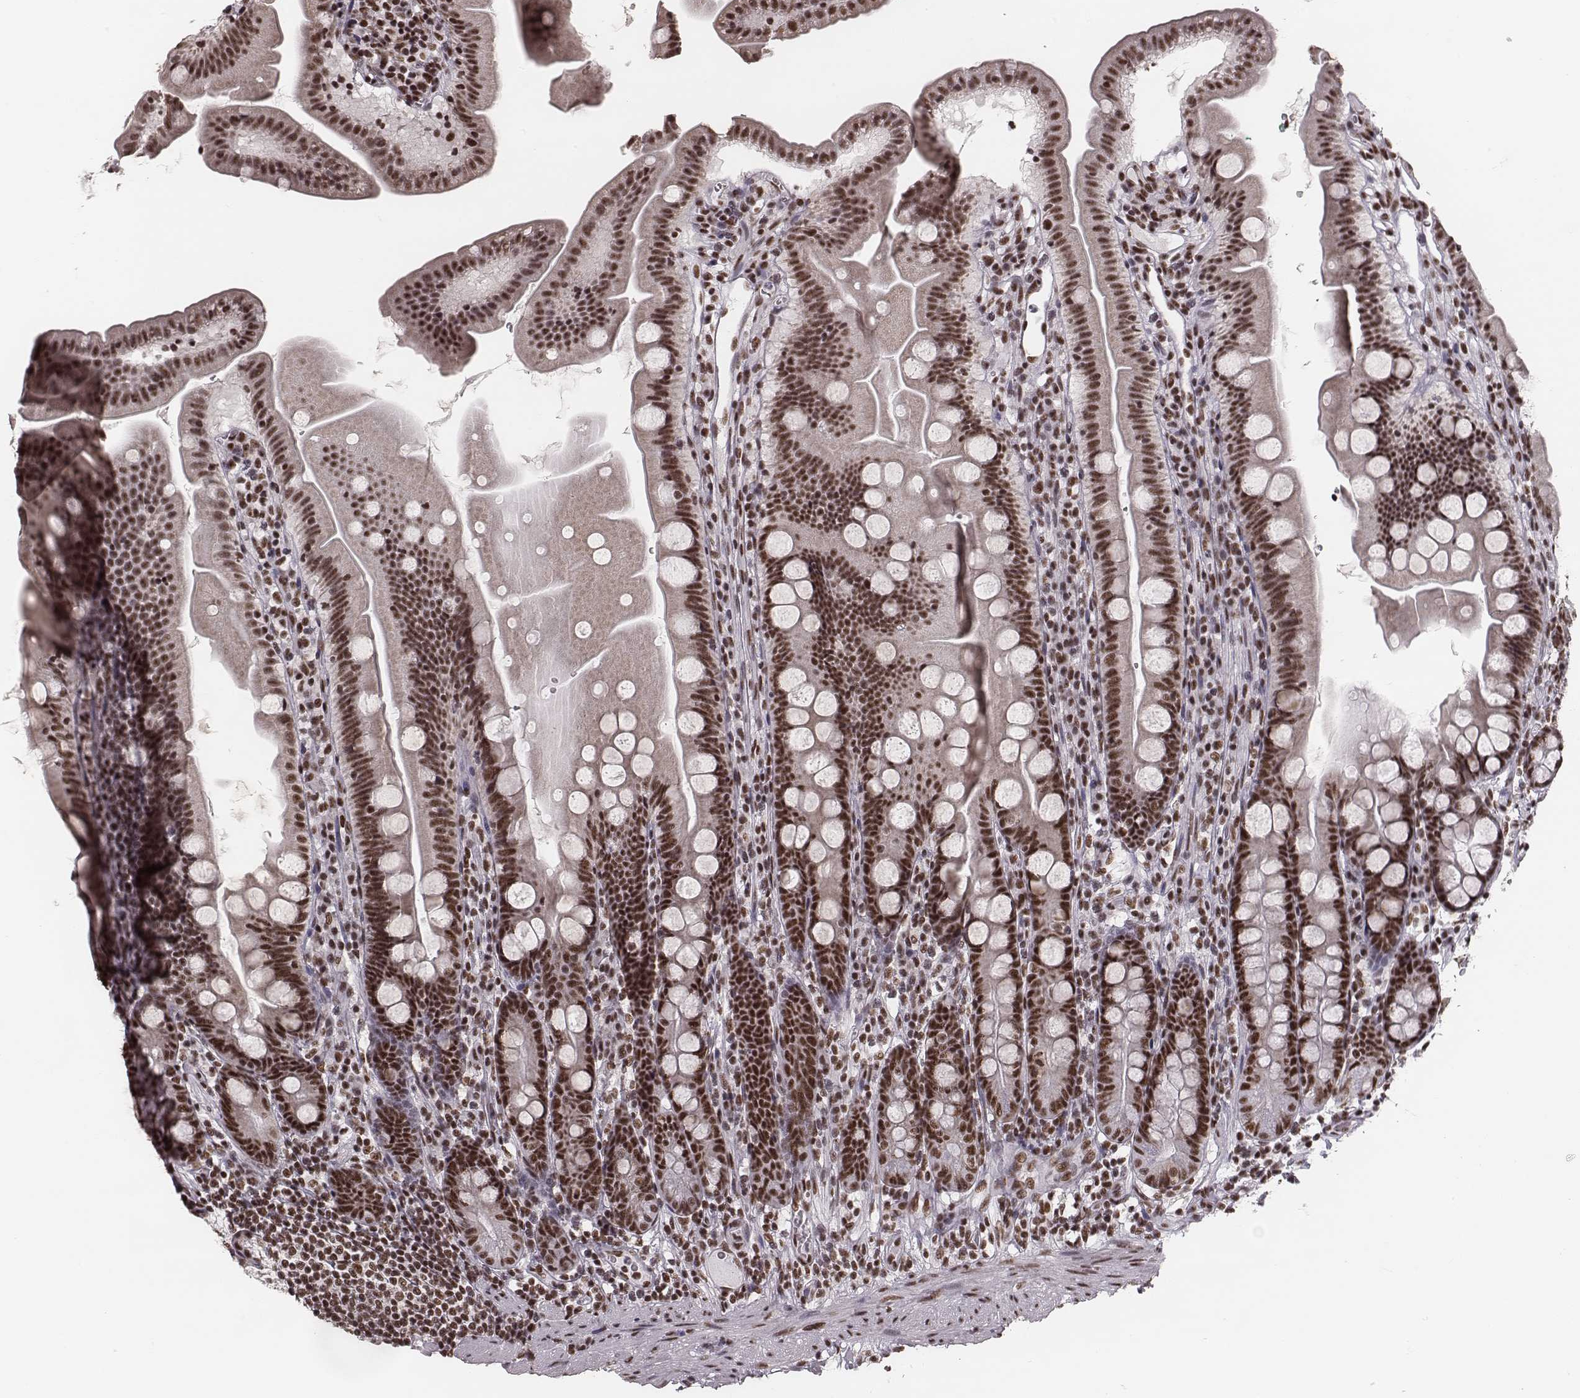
{"staining": {"intensity": "strong", "quantity": ">75%", "location": "nuclear"}, "tissue": "duodenum", "cell_type": "Glandular cells", "image_type": "normal", "snomed": [{"axis": "morphology", "description": "Normal tissue, NOS"}, {"axis": "topography", "description": "Duodenum"}], "caption": "The histopathology image exhibits staining of normal duodenum, revealing strong nuclear protein staining (brown color) within glandular cells.", "gene": "LUC7L", "patient": {"sex": "female", "age": 67}}